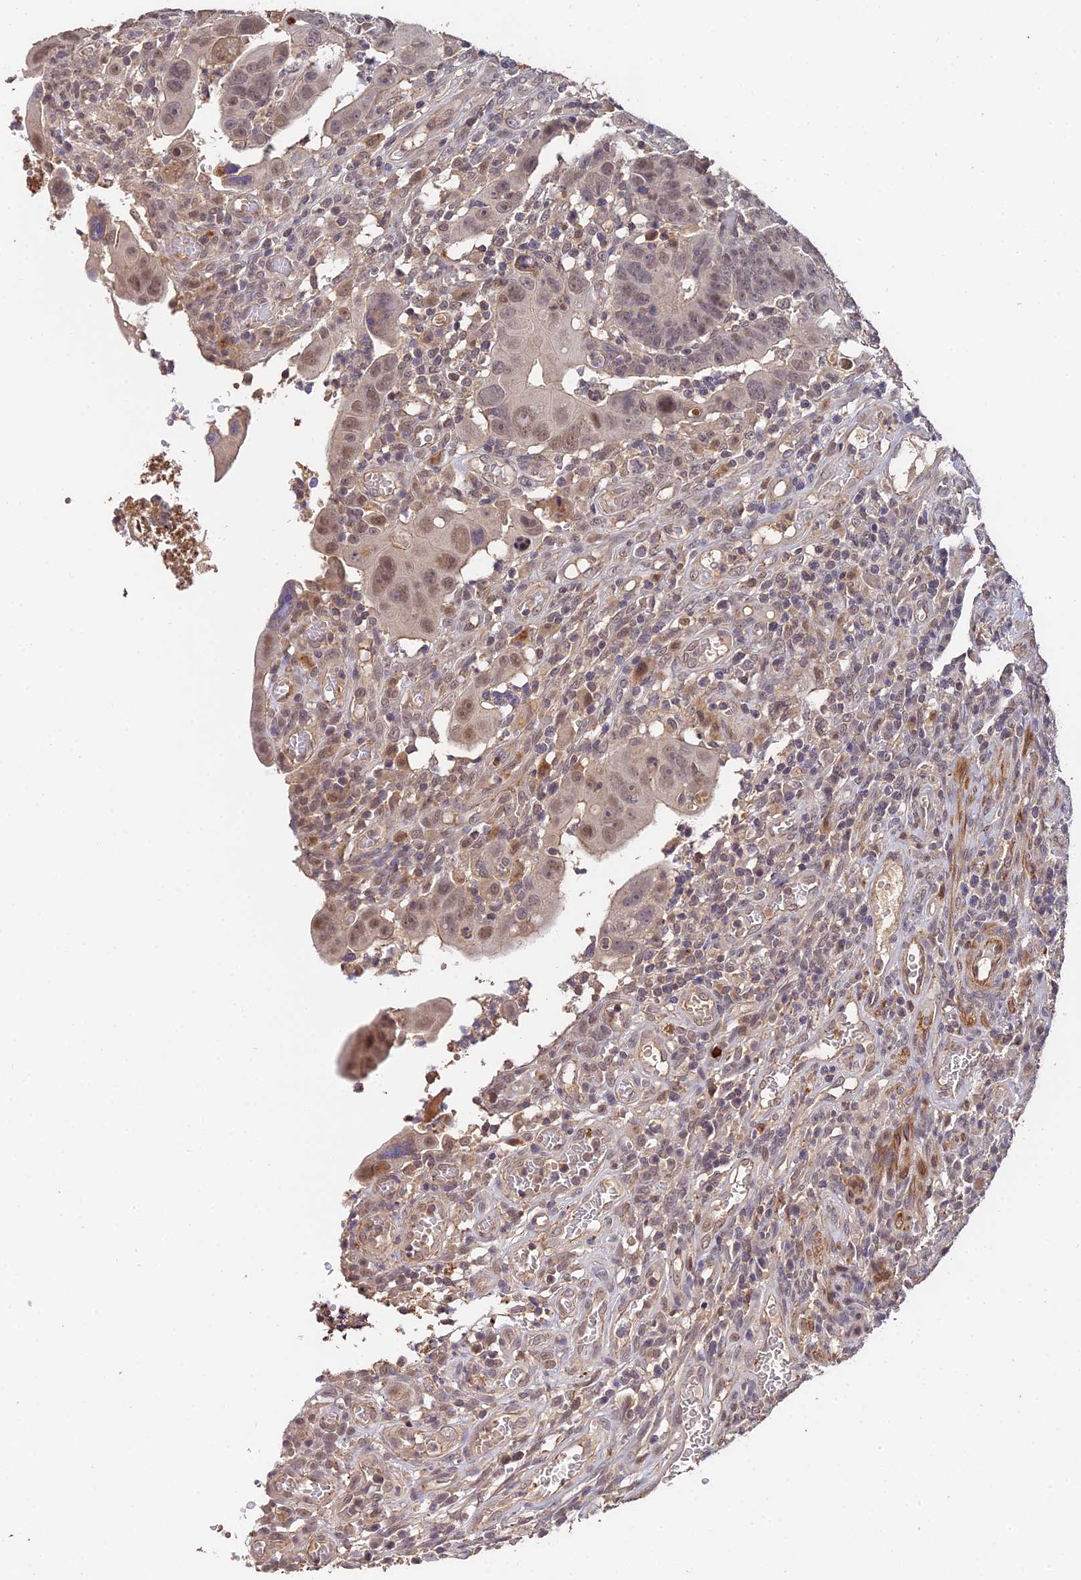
{"staining": {"intensity": "moderate", "quantity": ">75%", "location": "nuclear"}, "tissue": "colorectal cancer", "cell_type": "Tumor cells", "image_type": "cancer", "snomed": [{"axis": "morphology", "description": "Normal tissue, NOS"}, {"axis": "morphology", "description": "Adenocarcinoma, NOS"}, {"axis": "topography", "description": "Rectum"}], "caption": "Brown immunohistochemical staining in colorectal cancer (adenocarcinoma) exhibits moderate nuclear positivity in approximately >75% of tumor cells.", "gene": "LSM5", "patient": {"sex": "female", "age": 65}}